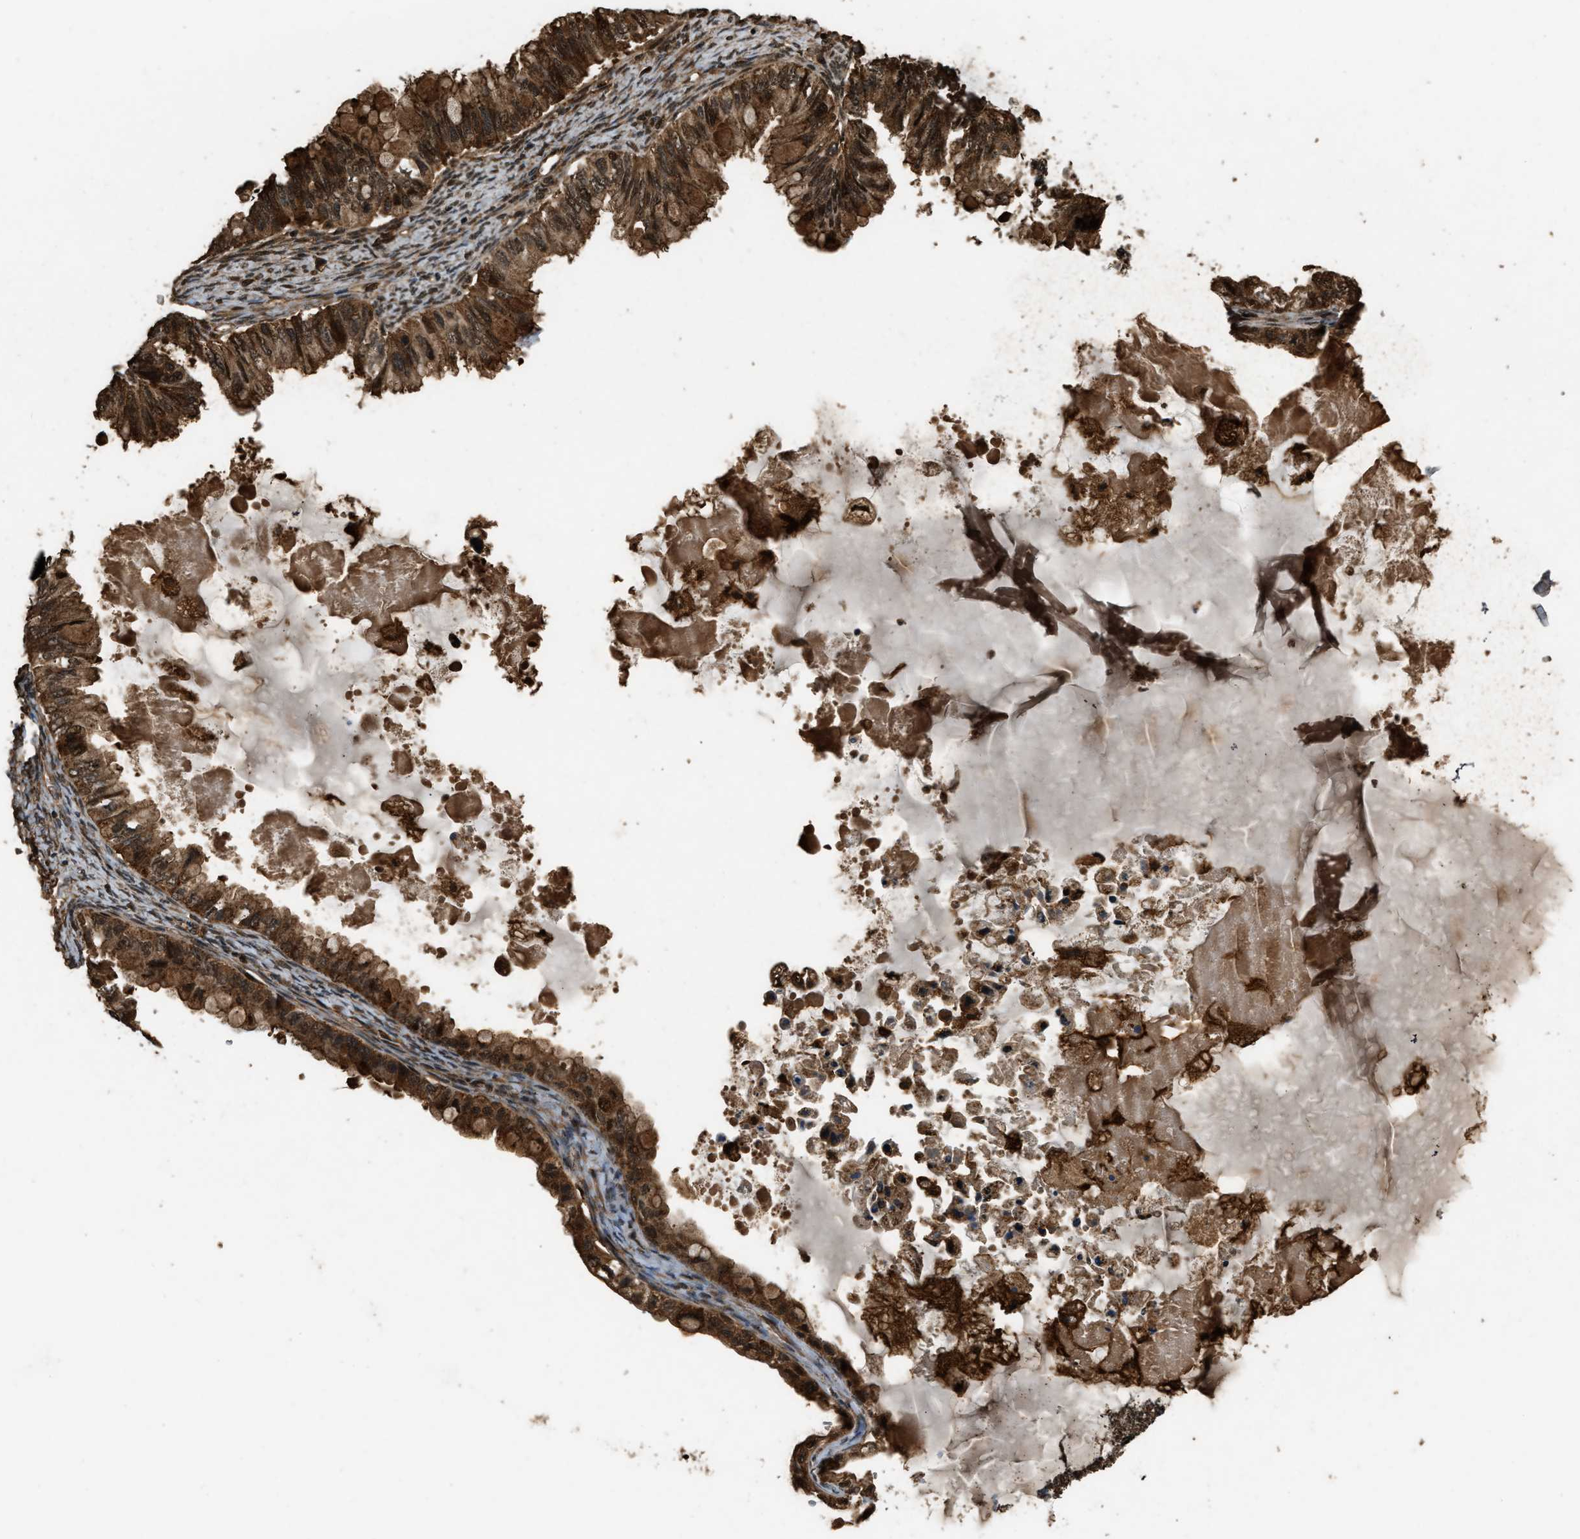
{"staining": {"intensity": "moderate", "quantity": ">75%", "location": "cytoplasmic/membranous"}, "tissue": "ovarian cancer", "cell_type": "Tumor cells", "image_type": "cancer", "snomed": [{"axis": "morphology", "description": "Cystadenocarcinoma, mucinous, NOS"}, {"axis": "topography", "description": "Ovary"}], "caption": "This is an image of immunohistochemistry (IHC) staining of ovarian mucinous cystadenocarcinoma, which shows moderate staining in the cytoplasmic/membranous of tumor cells.", "gene": "RAP2A", "patient": {"sex": "female", "age": 80}}